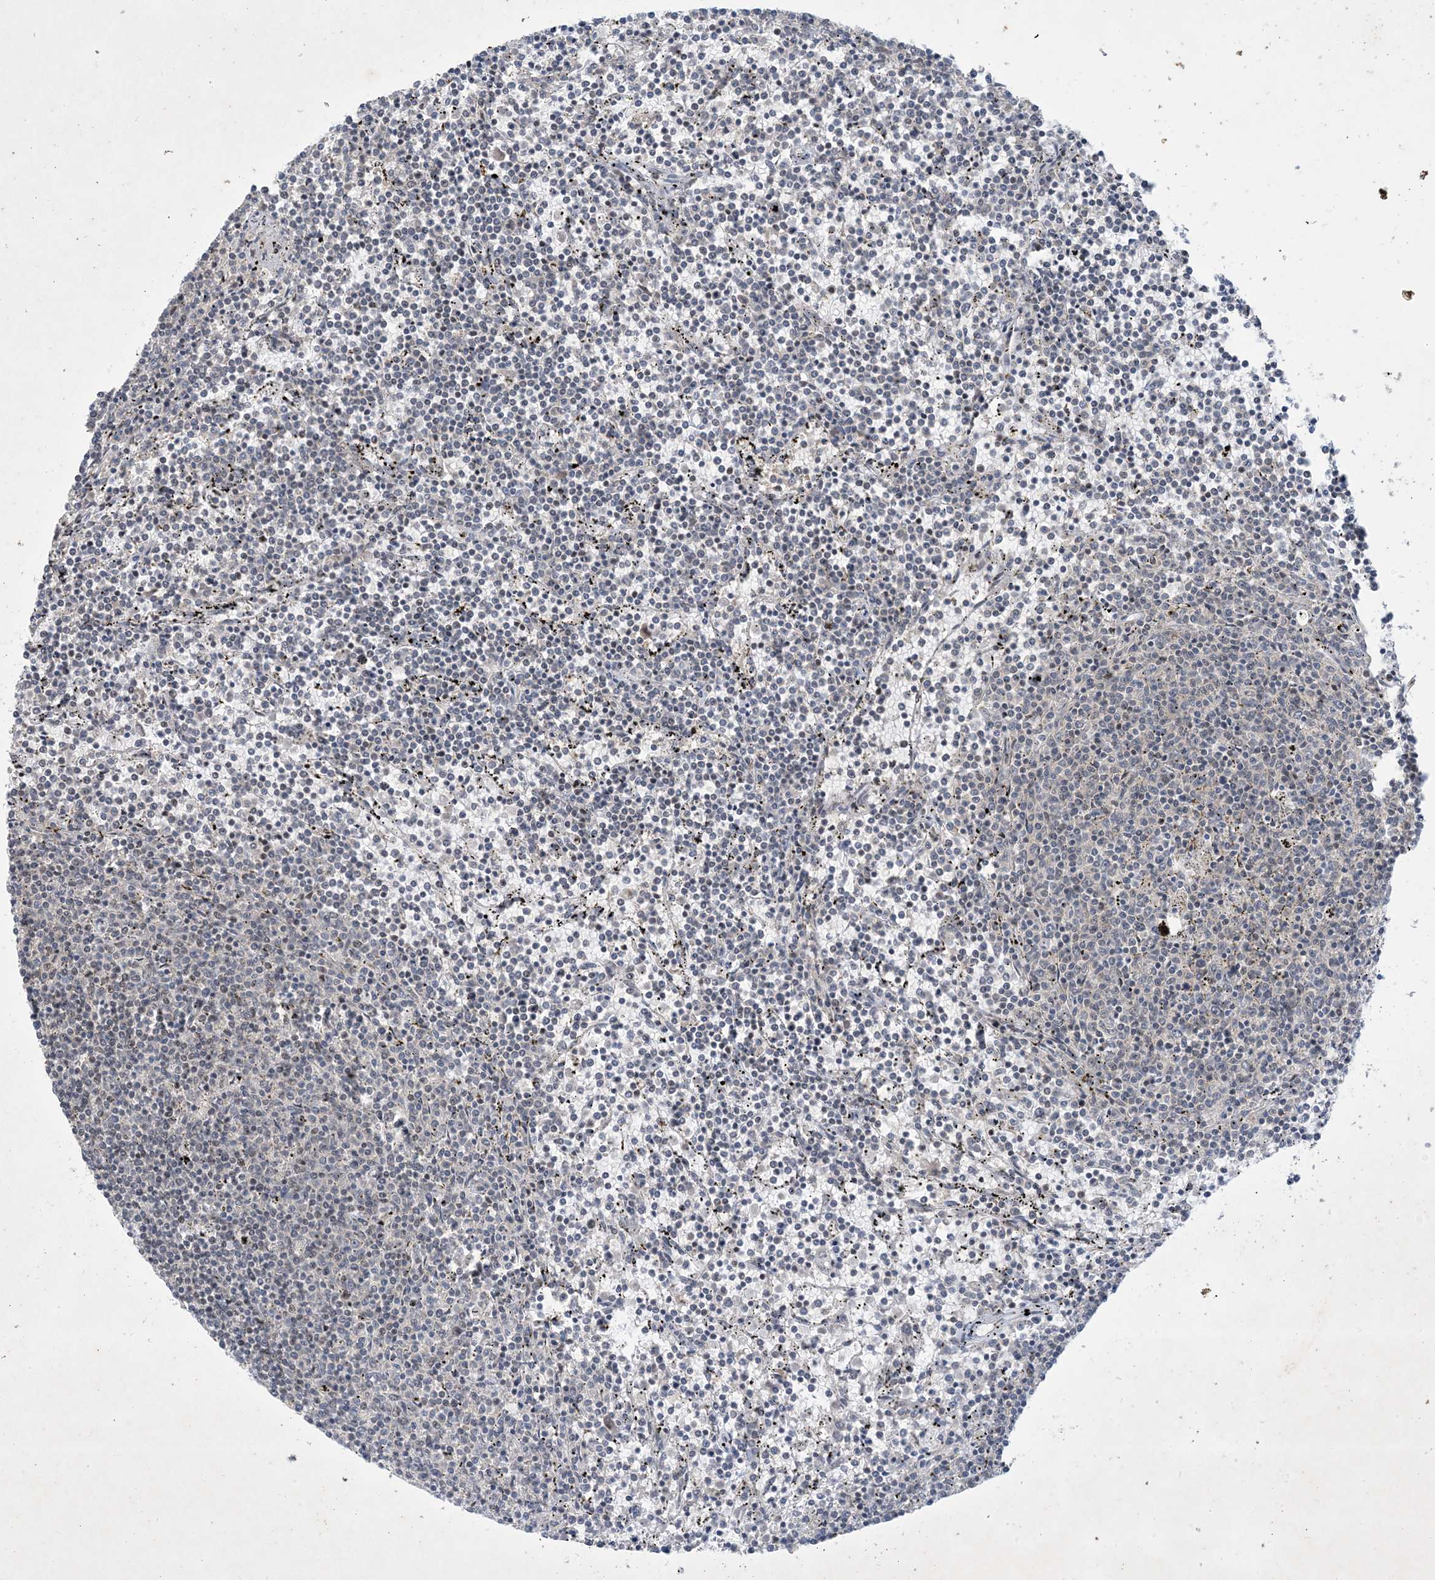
{"staining": {"intensity": "negative", "quantity": "none", "location": "none"}, "tissue": "lymphoma", "cell_type": "Tumor cells", "image_type": "cancer", "snomed": [{"axis": "morphology", "description": "Malignant lymphoma, non-Hodgkin's type, Low grade"}, {"axis": "topography", "description": "Spleen"}], "caption": "Lymphoma was stained to show a protein in brown. There is no significant positivity in tumor cells. (DAB IHC with hematoxylin counter stain).", "gene": "ZNF674", "patient": {"sex": "female", "age": 50}}